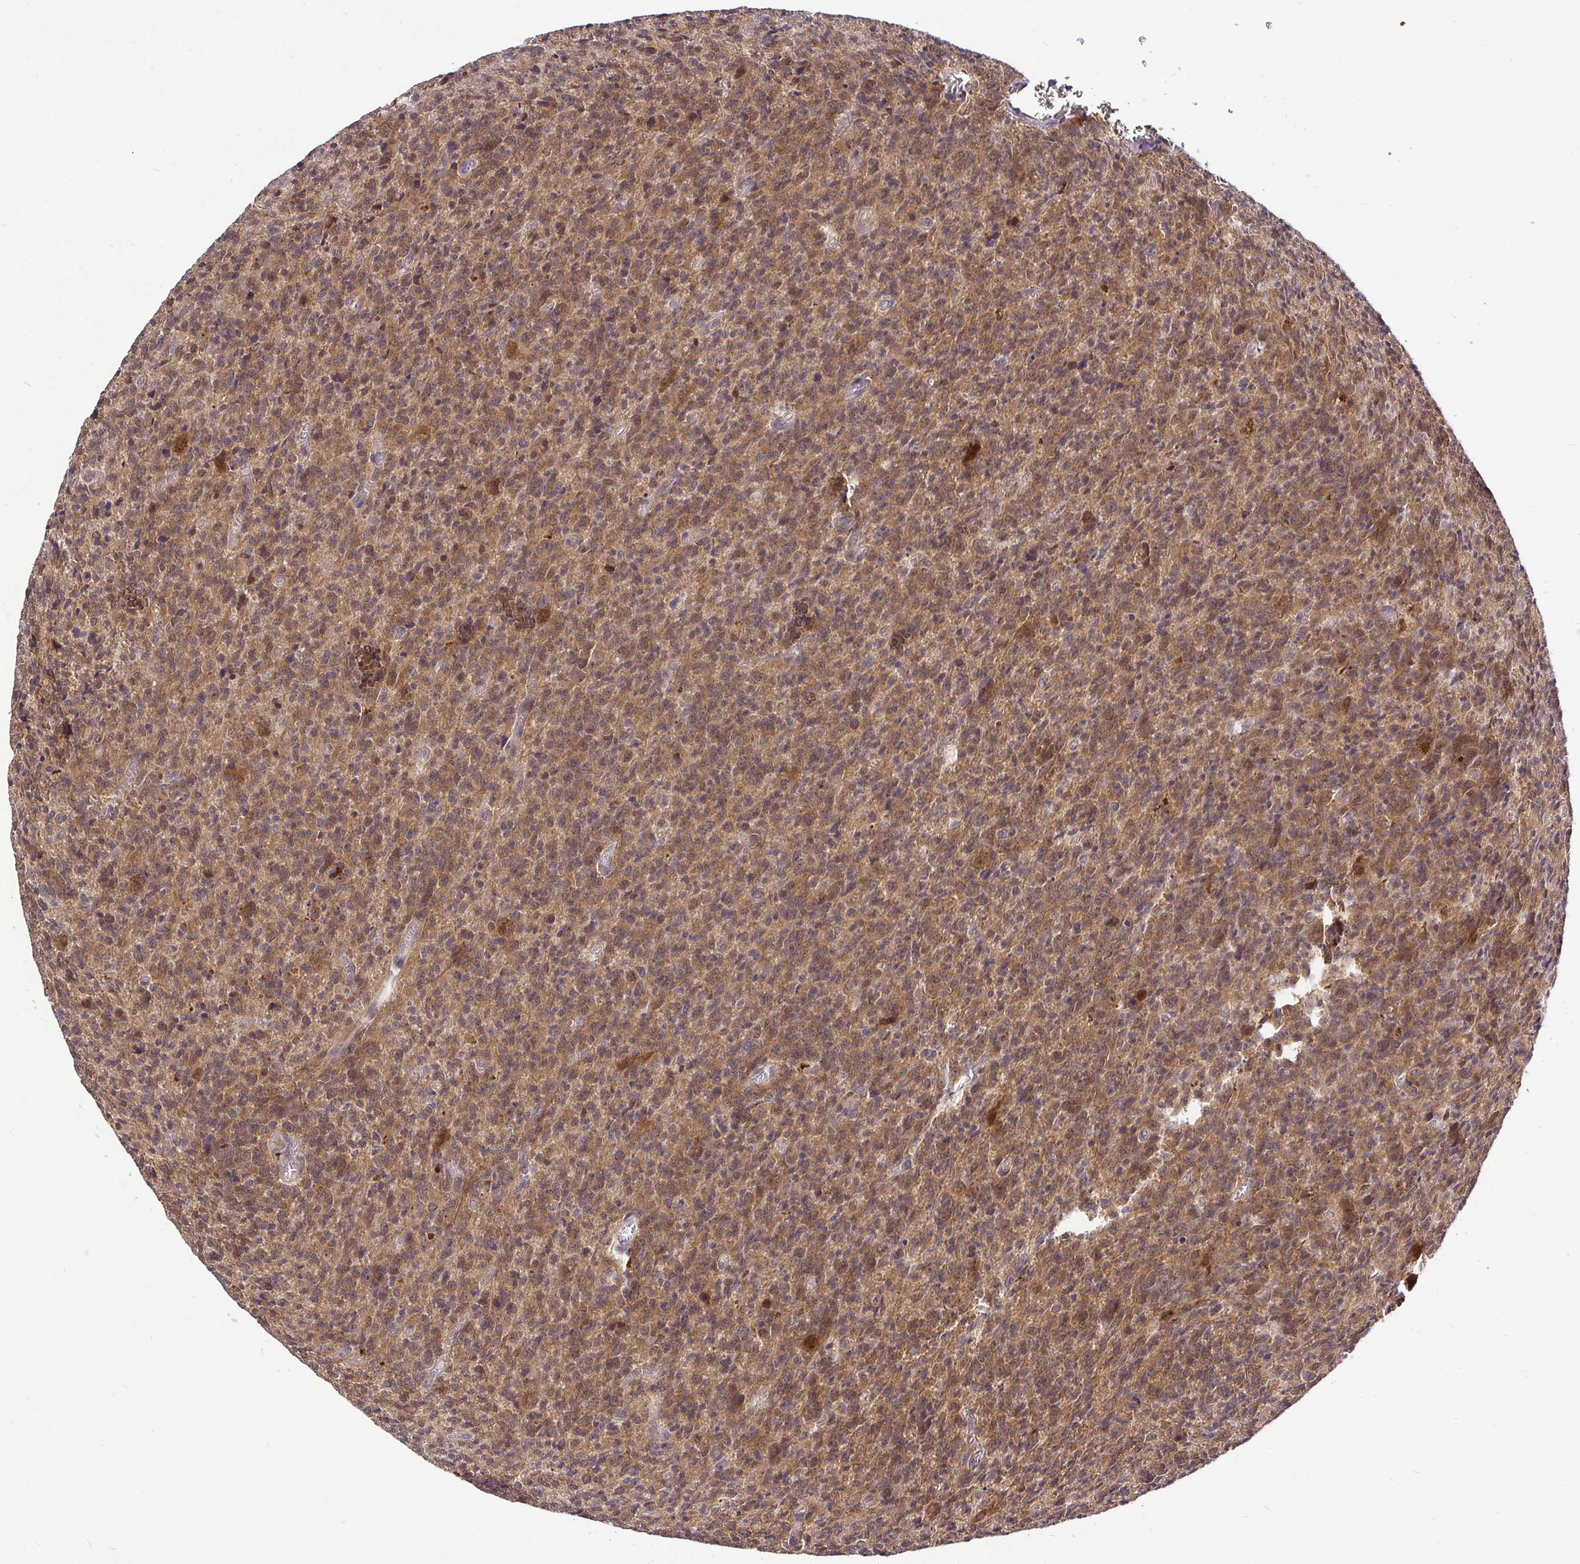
{"staining": {"intensity": "moderate", "quantity": ">75%", "location": "cytoplasmic/membranous,nuclear"}, "tissue": "glioma", "cell_type": "Tumor cells", "image_type": "cancer", "snomed": [{"axis": "morphology", "description": "Glioma, malignant, High grade"}, {"axis": "topography", "description": "Brain"}], "caption": "A medium amount of moderate cytoplasmic/membranous and nuclear staining is identified in approximately >75% of tumor cells in malignant glioma (high-grade) tissue.", "gene": "UBE2M", "patient": {"sex": "male", "age": 76}}